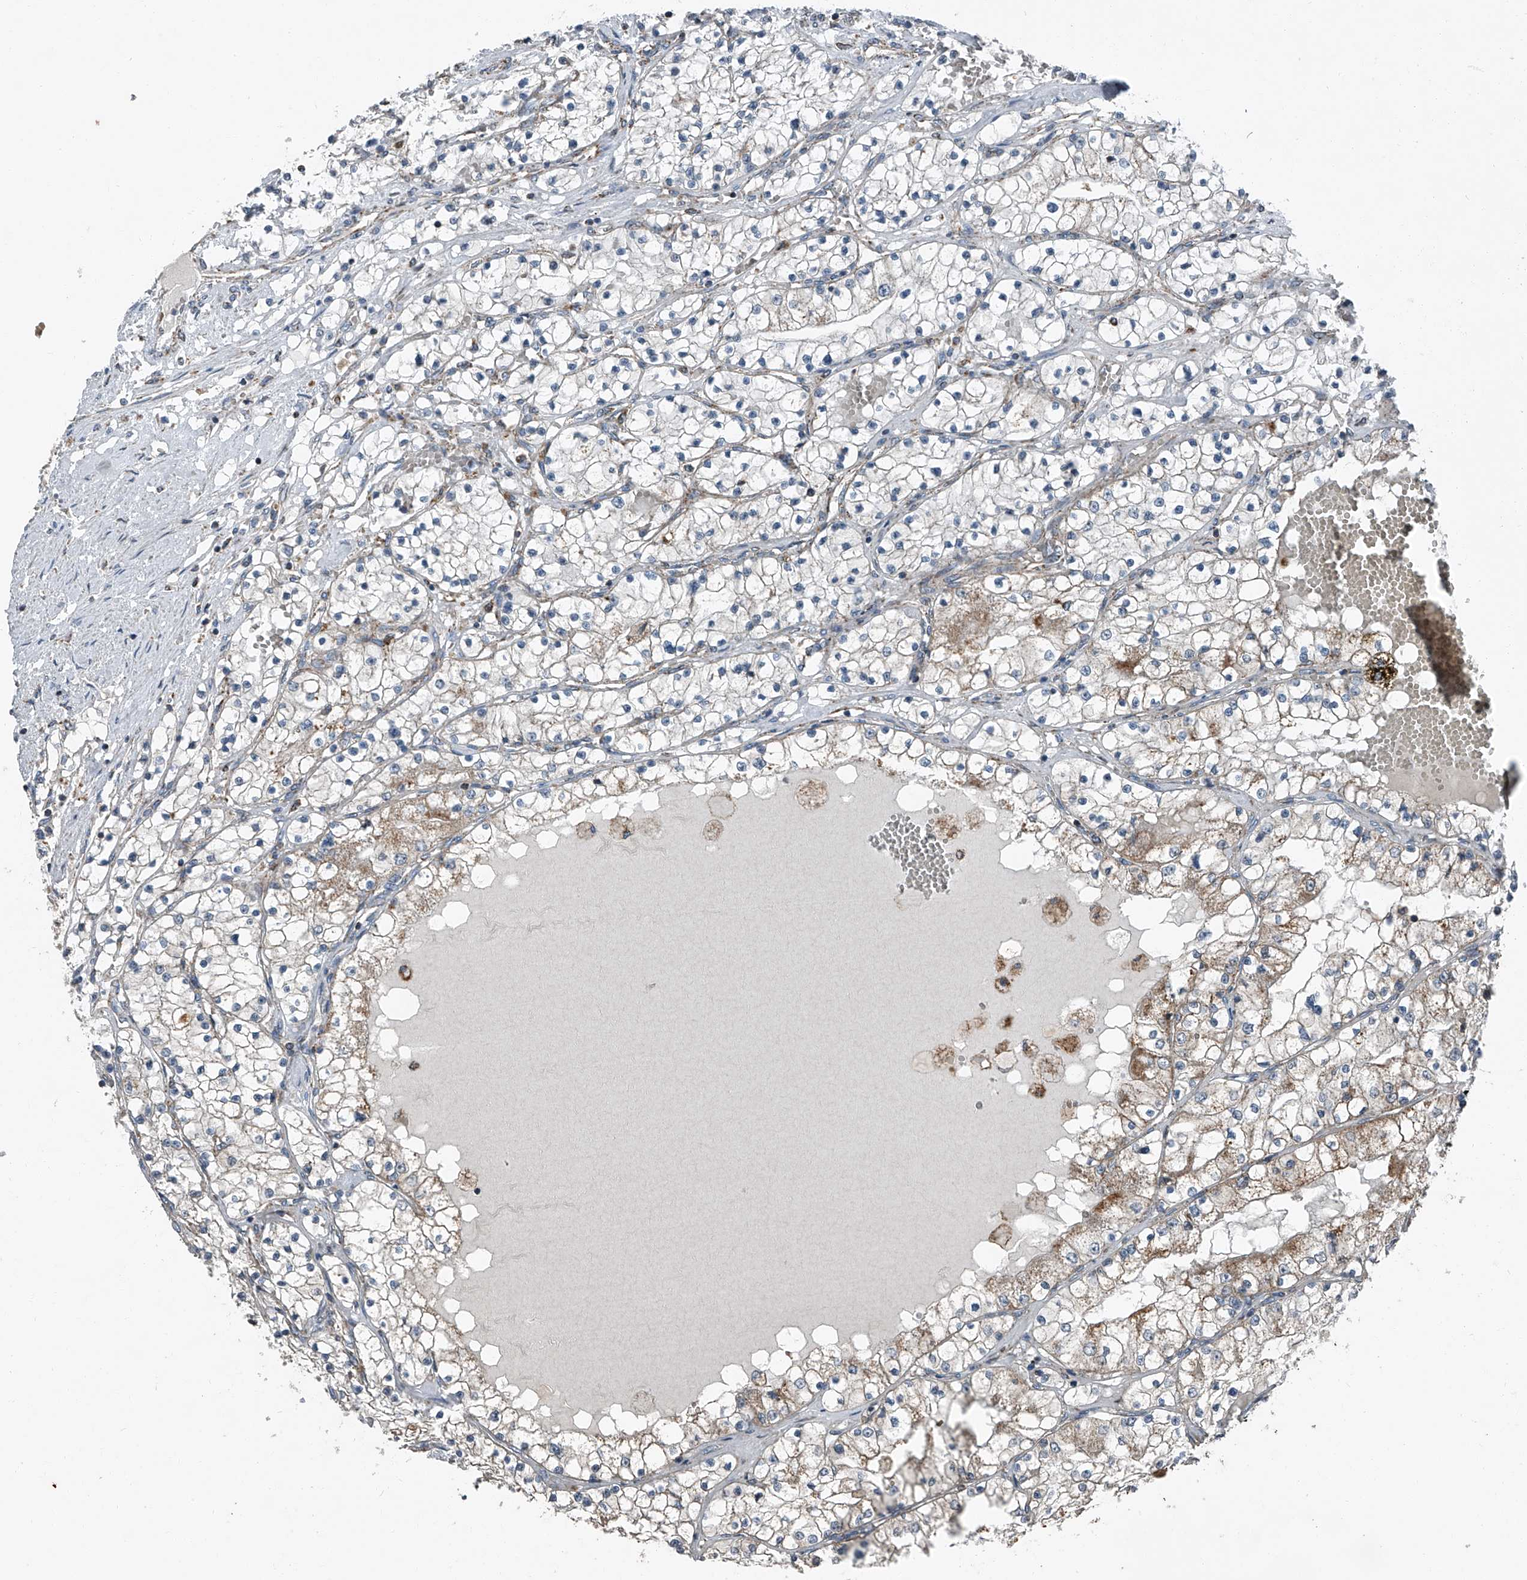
{"staining": {"intensity": "moderate", "quantity": "<25%", "location": "cytoplasmic/membranous"}, "tissue": "renal cancer", "cell_type": "Tumor cells", "image_type": "cancer", "snomed": [{"axis": "morphology", "description": "Normal tissue, NOS"}, {"axis": "morphology", "description": "Adenocarcinoma, NOS"}, {"axis": "topography", "description": "Kidney"}], "caption": "Protein staining of renal cancer (adenocarcinoma) tissue exhibits moderate cytoplasmic/membranous positivity in approximately <25% of tumor cells.", "gene": "CHRNA7", "patient": {"sex": "male", "age": 68}}